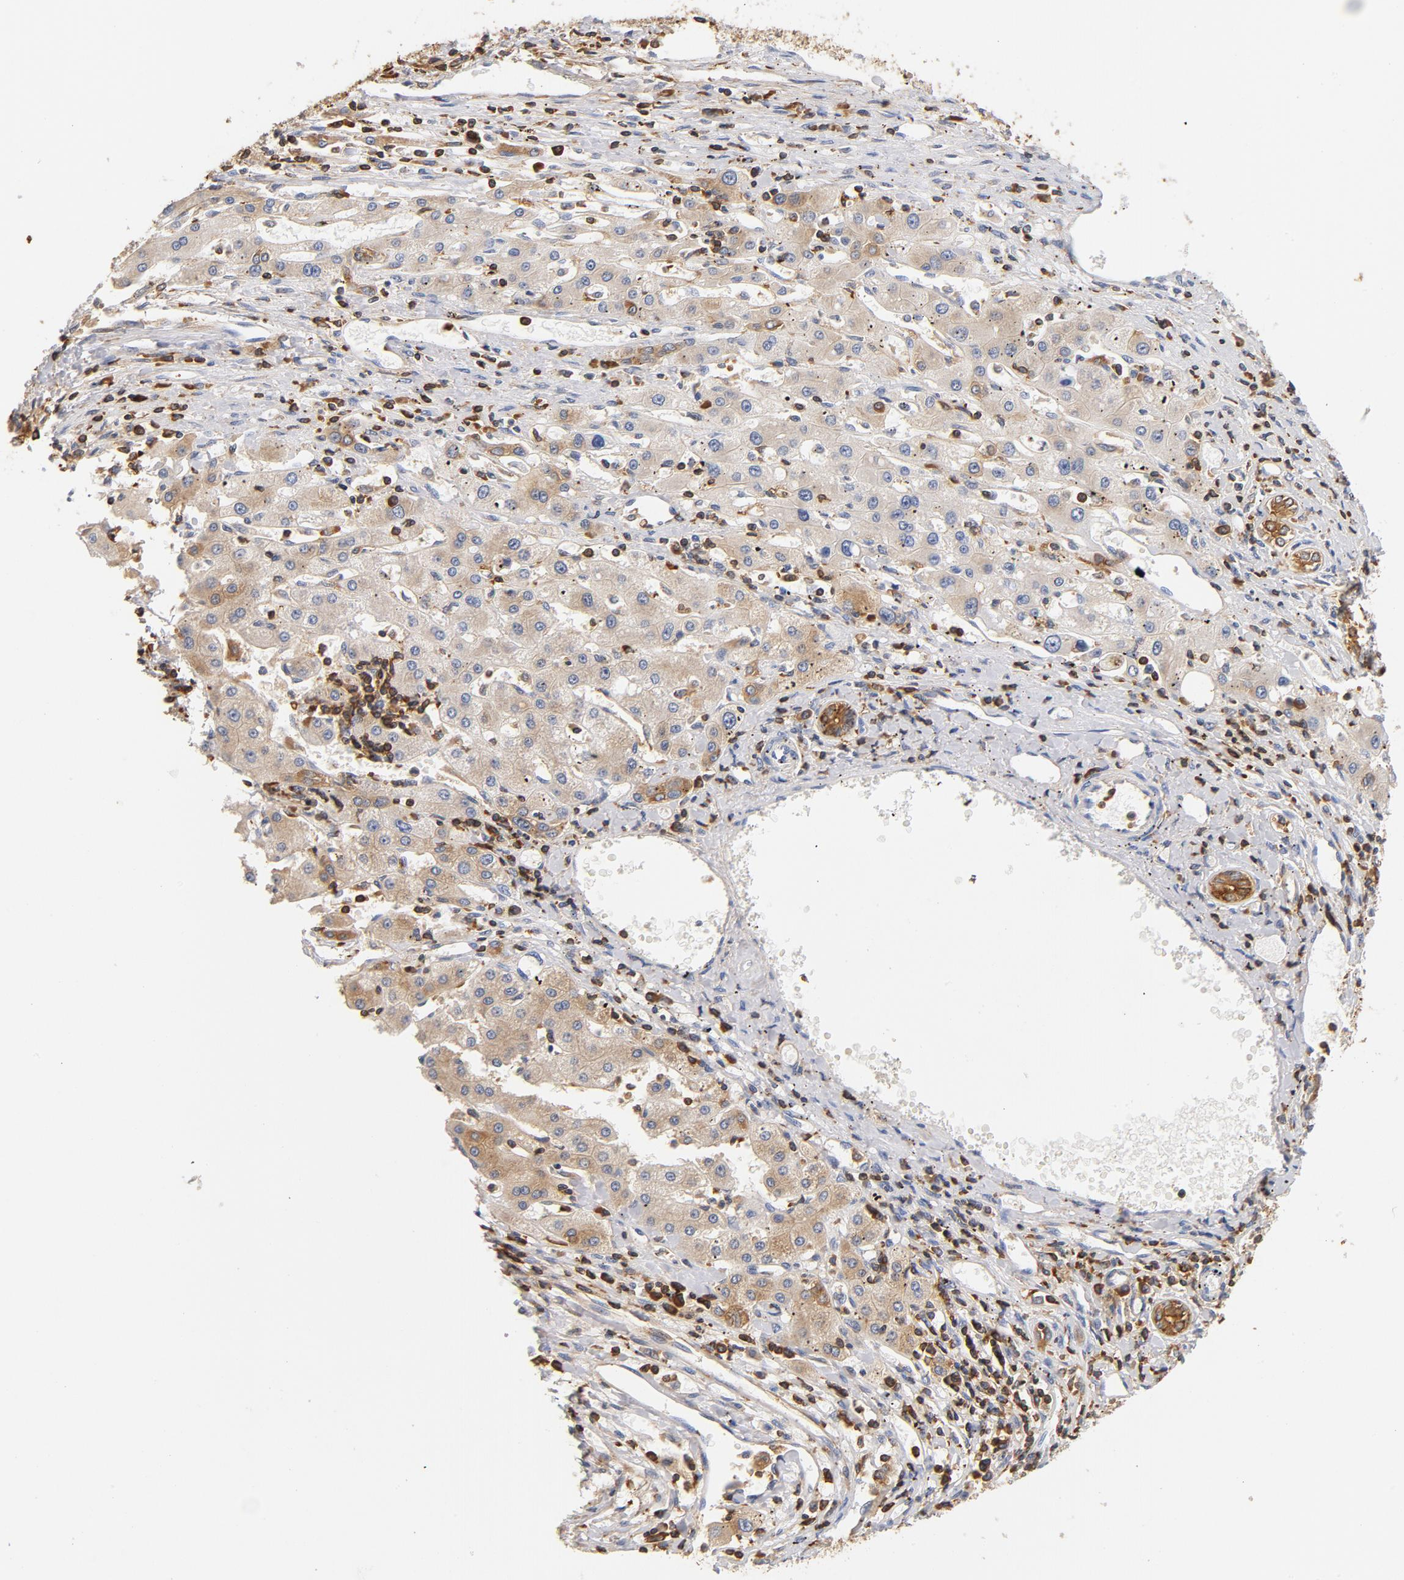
{"staining": {"intensity": "weak", "quantity": "25%-75%", "location": "cytoplasmic/membranous"}, "tissue": "liver cancer", "cell_type": "Tumor cells", "image_type": "cancer", "snomed": [{"axis": "morphology", "description": "Carcinoma, Hepatocellular, NOS"}, {"axis": "topography", "description": "Liver"}], "caption": "There is low levels of weak cytoplasmic/membranous staining in tumor cells of liver cancer, as demonstrated by immunohistochemical staining (brown color).", "gene": "EZR", "patient": {"sex": "male", "age": 72}}